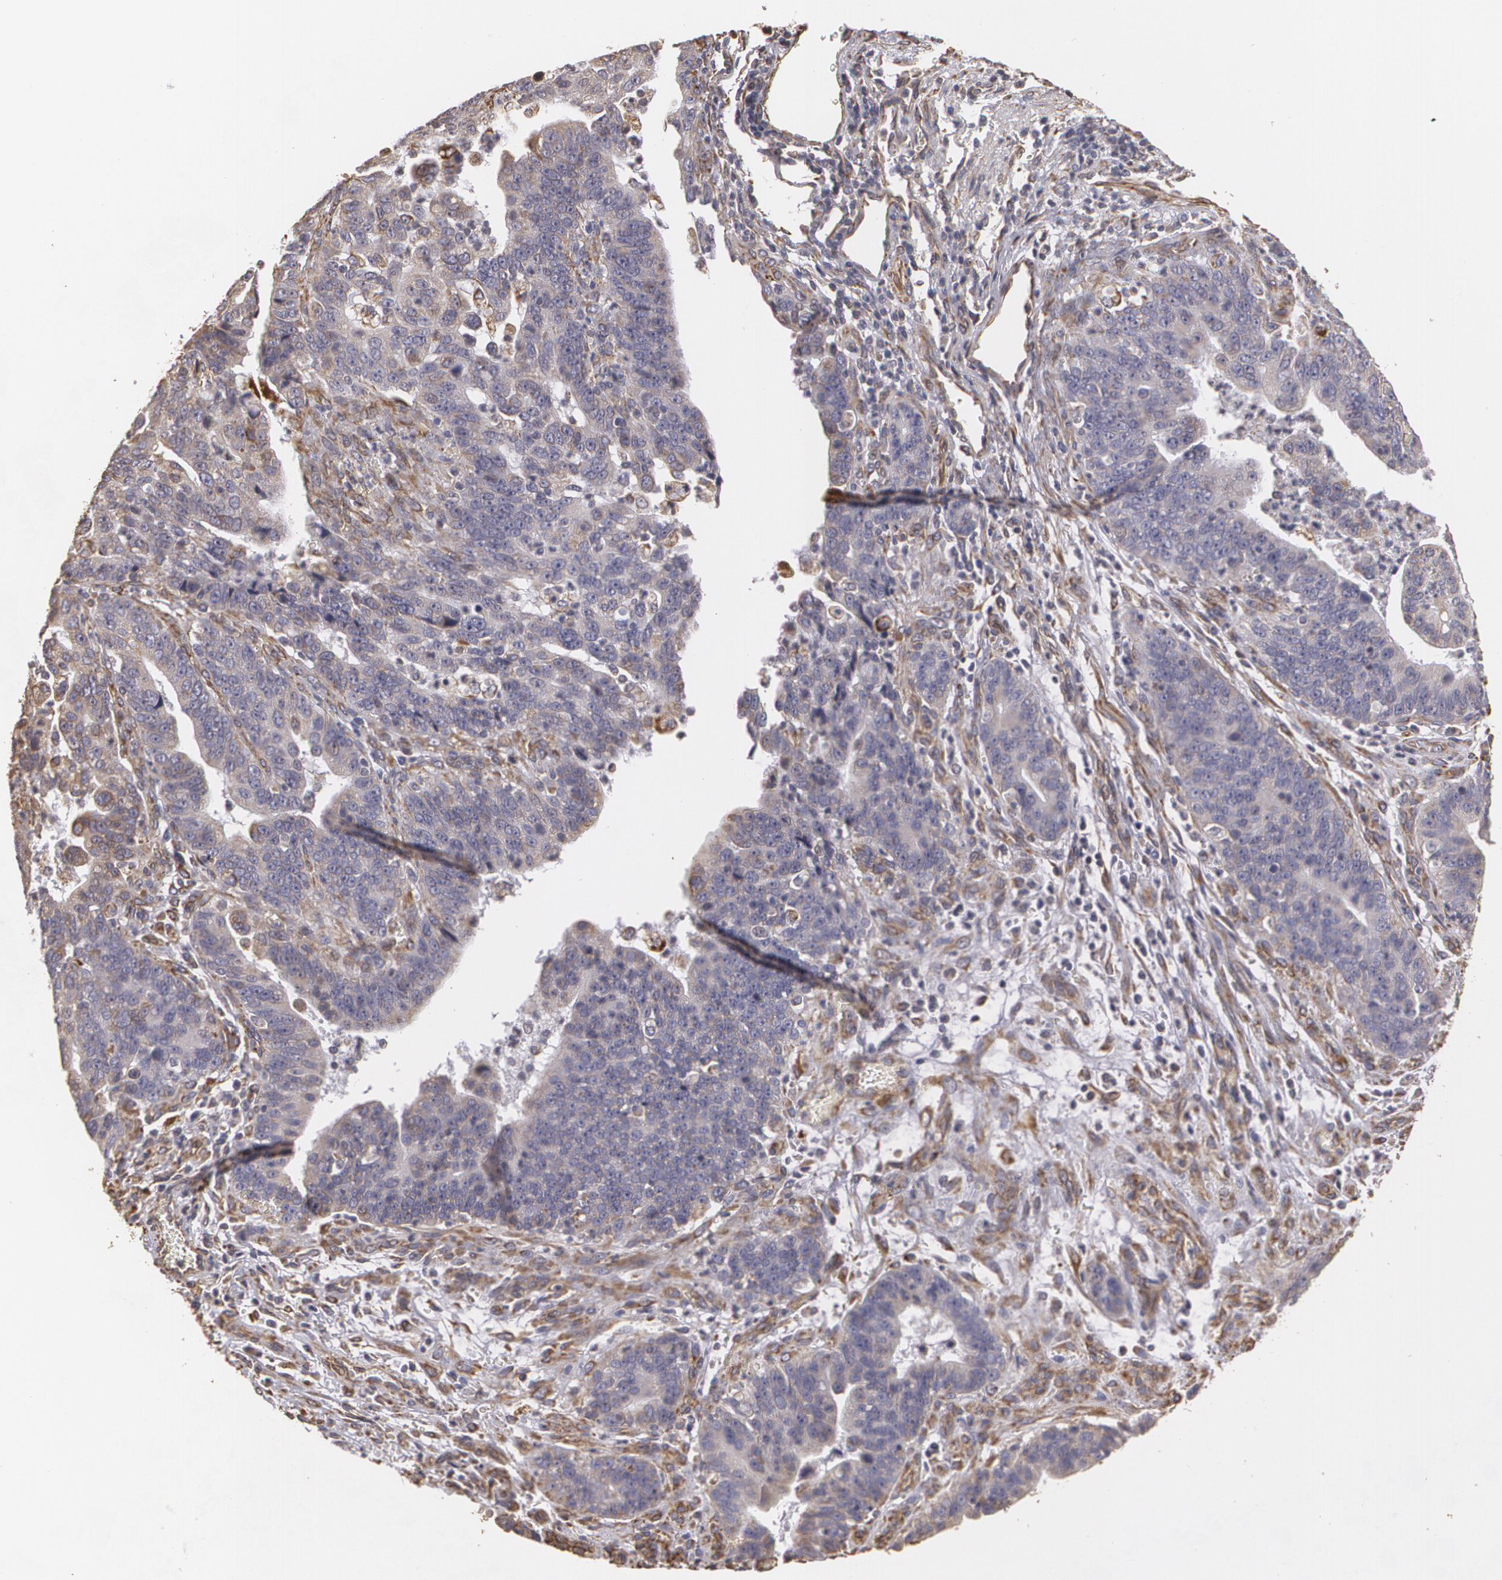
{"staining": {"intensity": "weak", "quantity": ">75%", "location": "cytoplasmic/membranous"}, "tissue": "stomach cancer", "cell_type": "Tumor cells", "image_type": "cancer", "snomed": [{"axis": "morphology", "description": "Adenocarcinoma, NOS"}, {"axis": "topography", "description": "Stomach, upper"}], "caption": "Protein expression analysis of human adenocarcinoma (stomach) reveals weak cytoplasmic/membranous staining in about >75% of tumor cells.", "gene": "CYB5R3", "patient": {"sex": "female", "age": 50}}